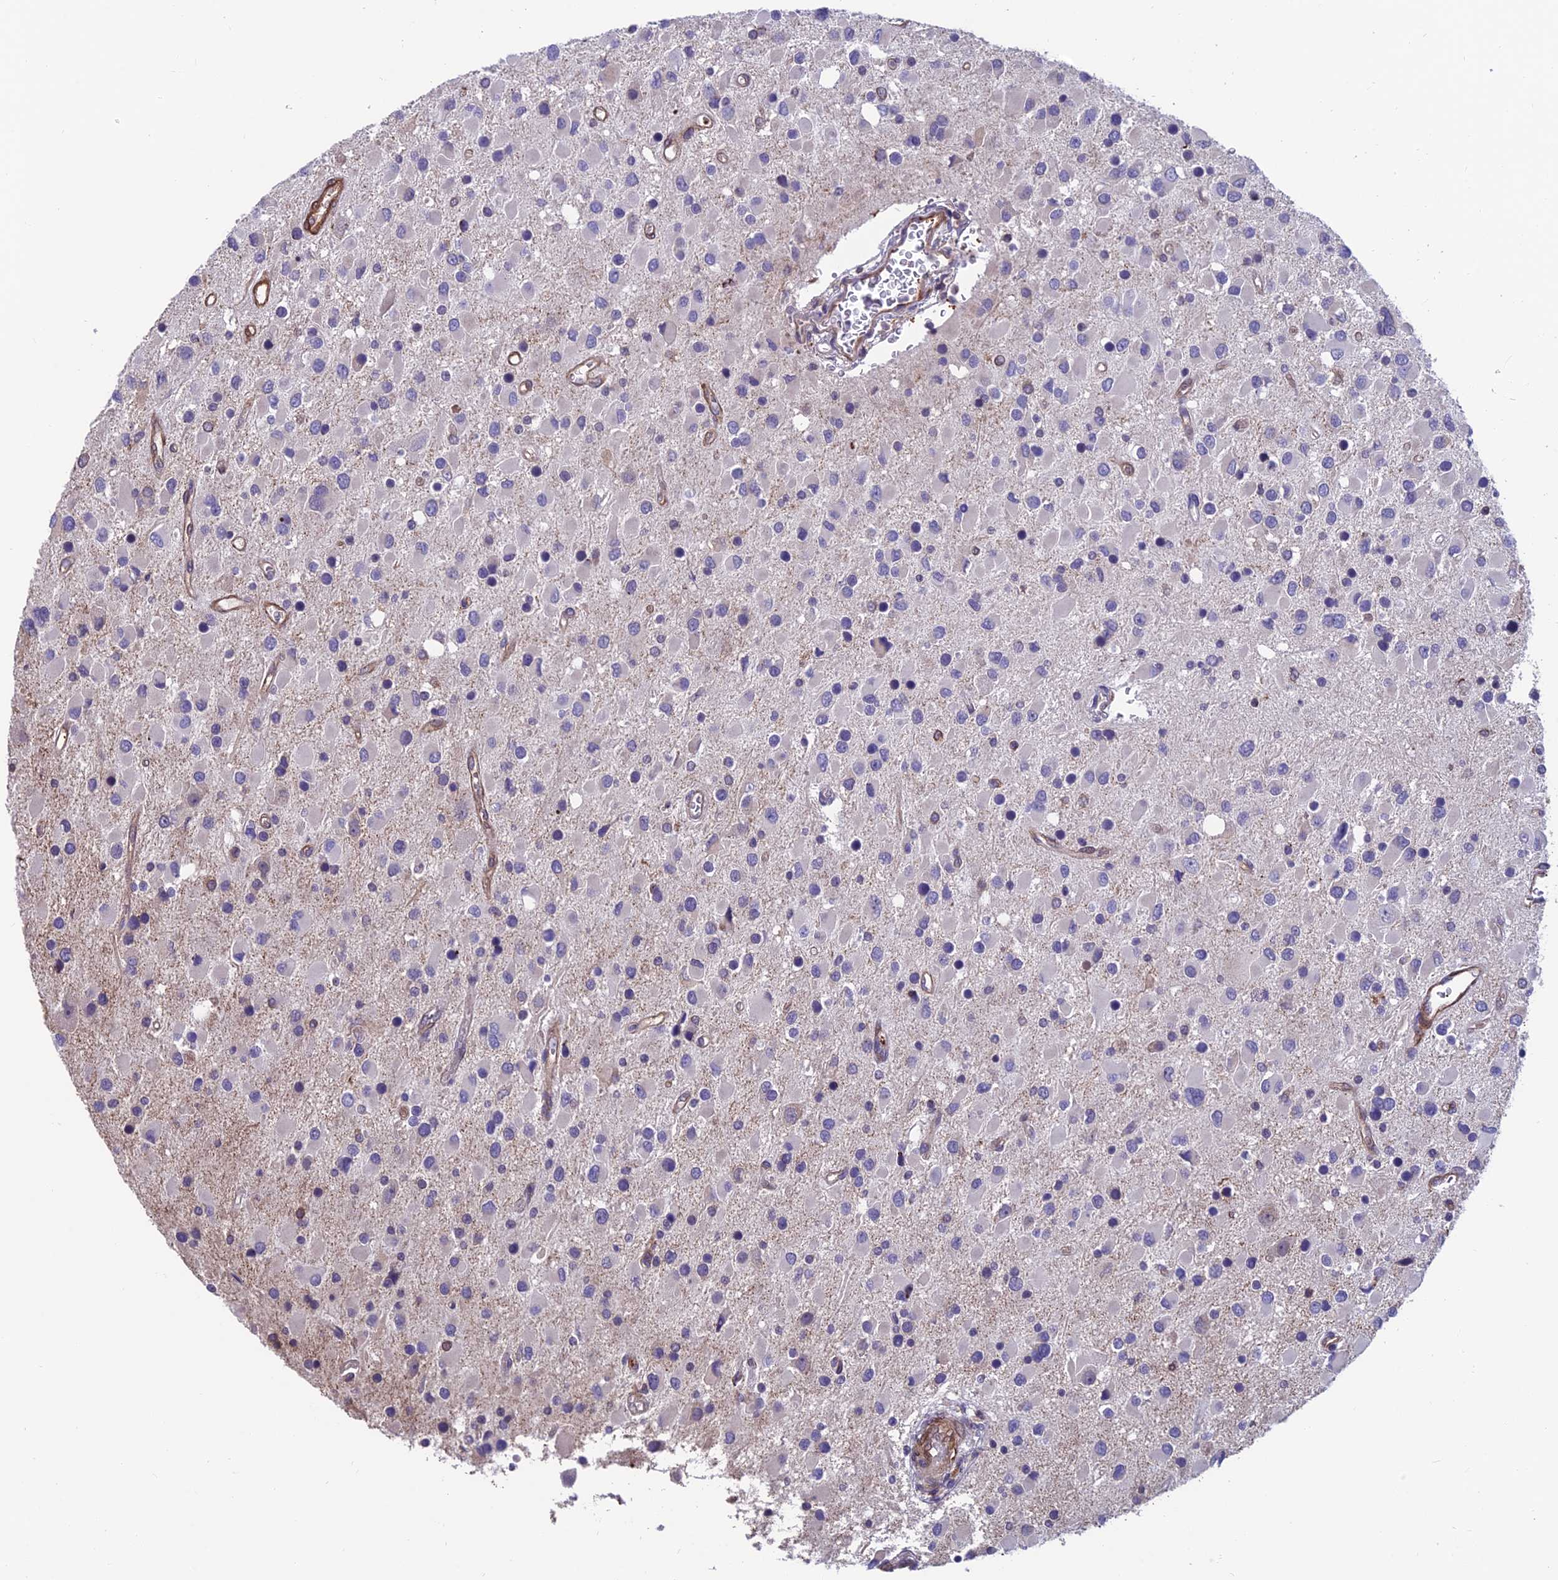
{"staining": {"intensity": "negative", "quantity": "none", "location": "none"}, "tissue": "glioma", "cell_type": "Tumor cells", "image_type": "cancer", "snomed": [{"axis": "morphology", "description": "Glioma, malignant, High grade"}, {"axis": "topography", "description": "Brain"}], "caption": "Malignant high-grade glioma was stained to show a protein in brown. There is no significant expression in tumor cells. (Brightfield microscopy of DAB (3,3'-diaminobenzidine) immunohistochemistry at high magnification).", "gene": "RTN4RL1", "patient": {"sex": "male", "age": 53}}